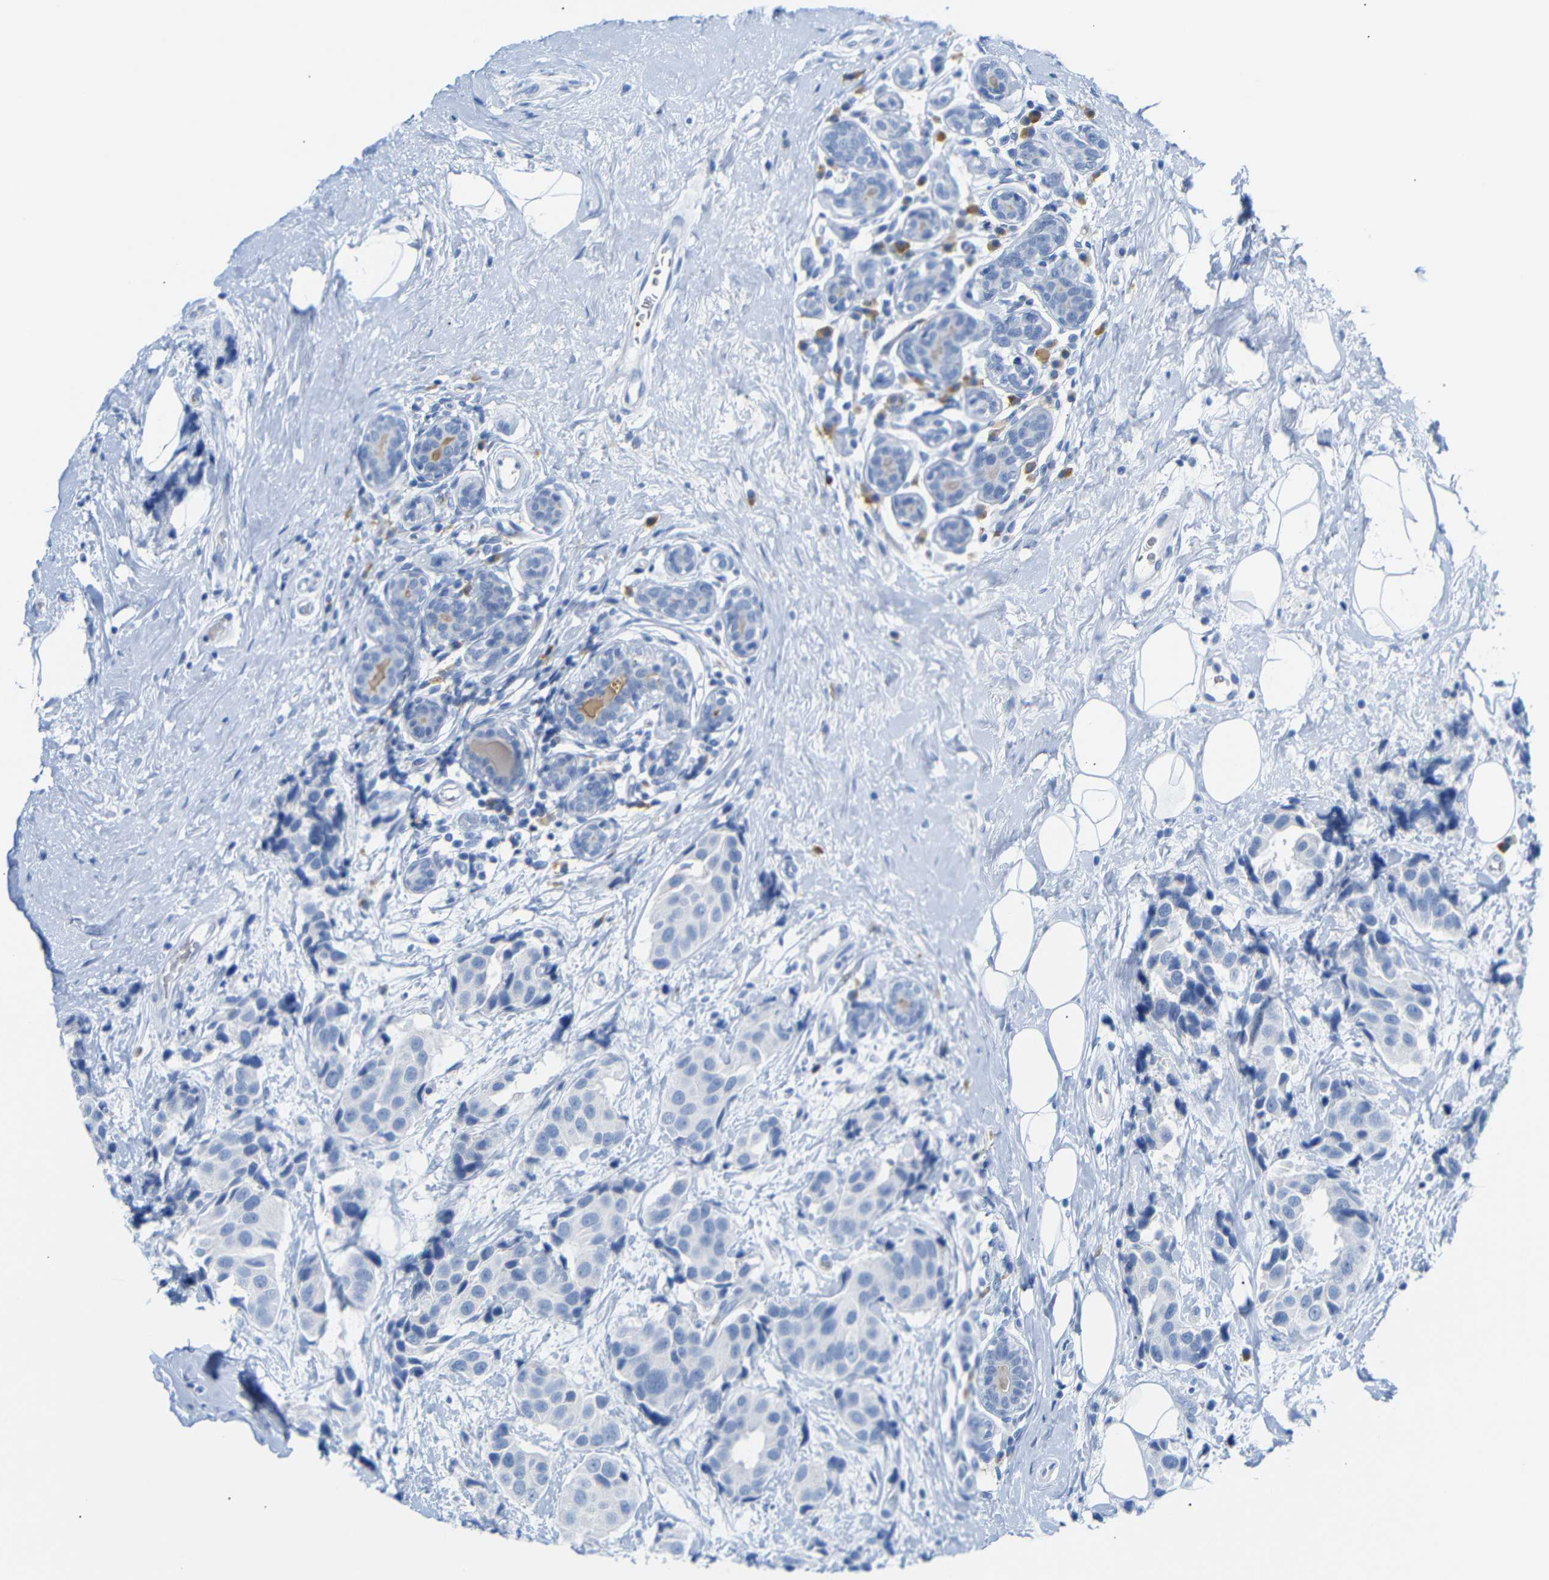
{"staining": {"intensity": "negative", "quantity": "none", "location": "none"}, "tissue": "breast cancer", "cell_type": "Tumor cells", "image_type": "cancer", "snomed": [{"axis": "morphology", "description": "Normal tissue, NOS"}, {"axis": "morphology", "description": "Duct carcinoma"}, {"axis": "topography", "description": "Breast"}], "caption": "An IHC micrograph of breast invasive ductal carcinoma is shown. There is no staining in tumor cells of breast invasive ductal carcinoma.", "gene": "ERVMER34-1", "patient": {"sex": "female", "age": 39}}